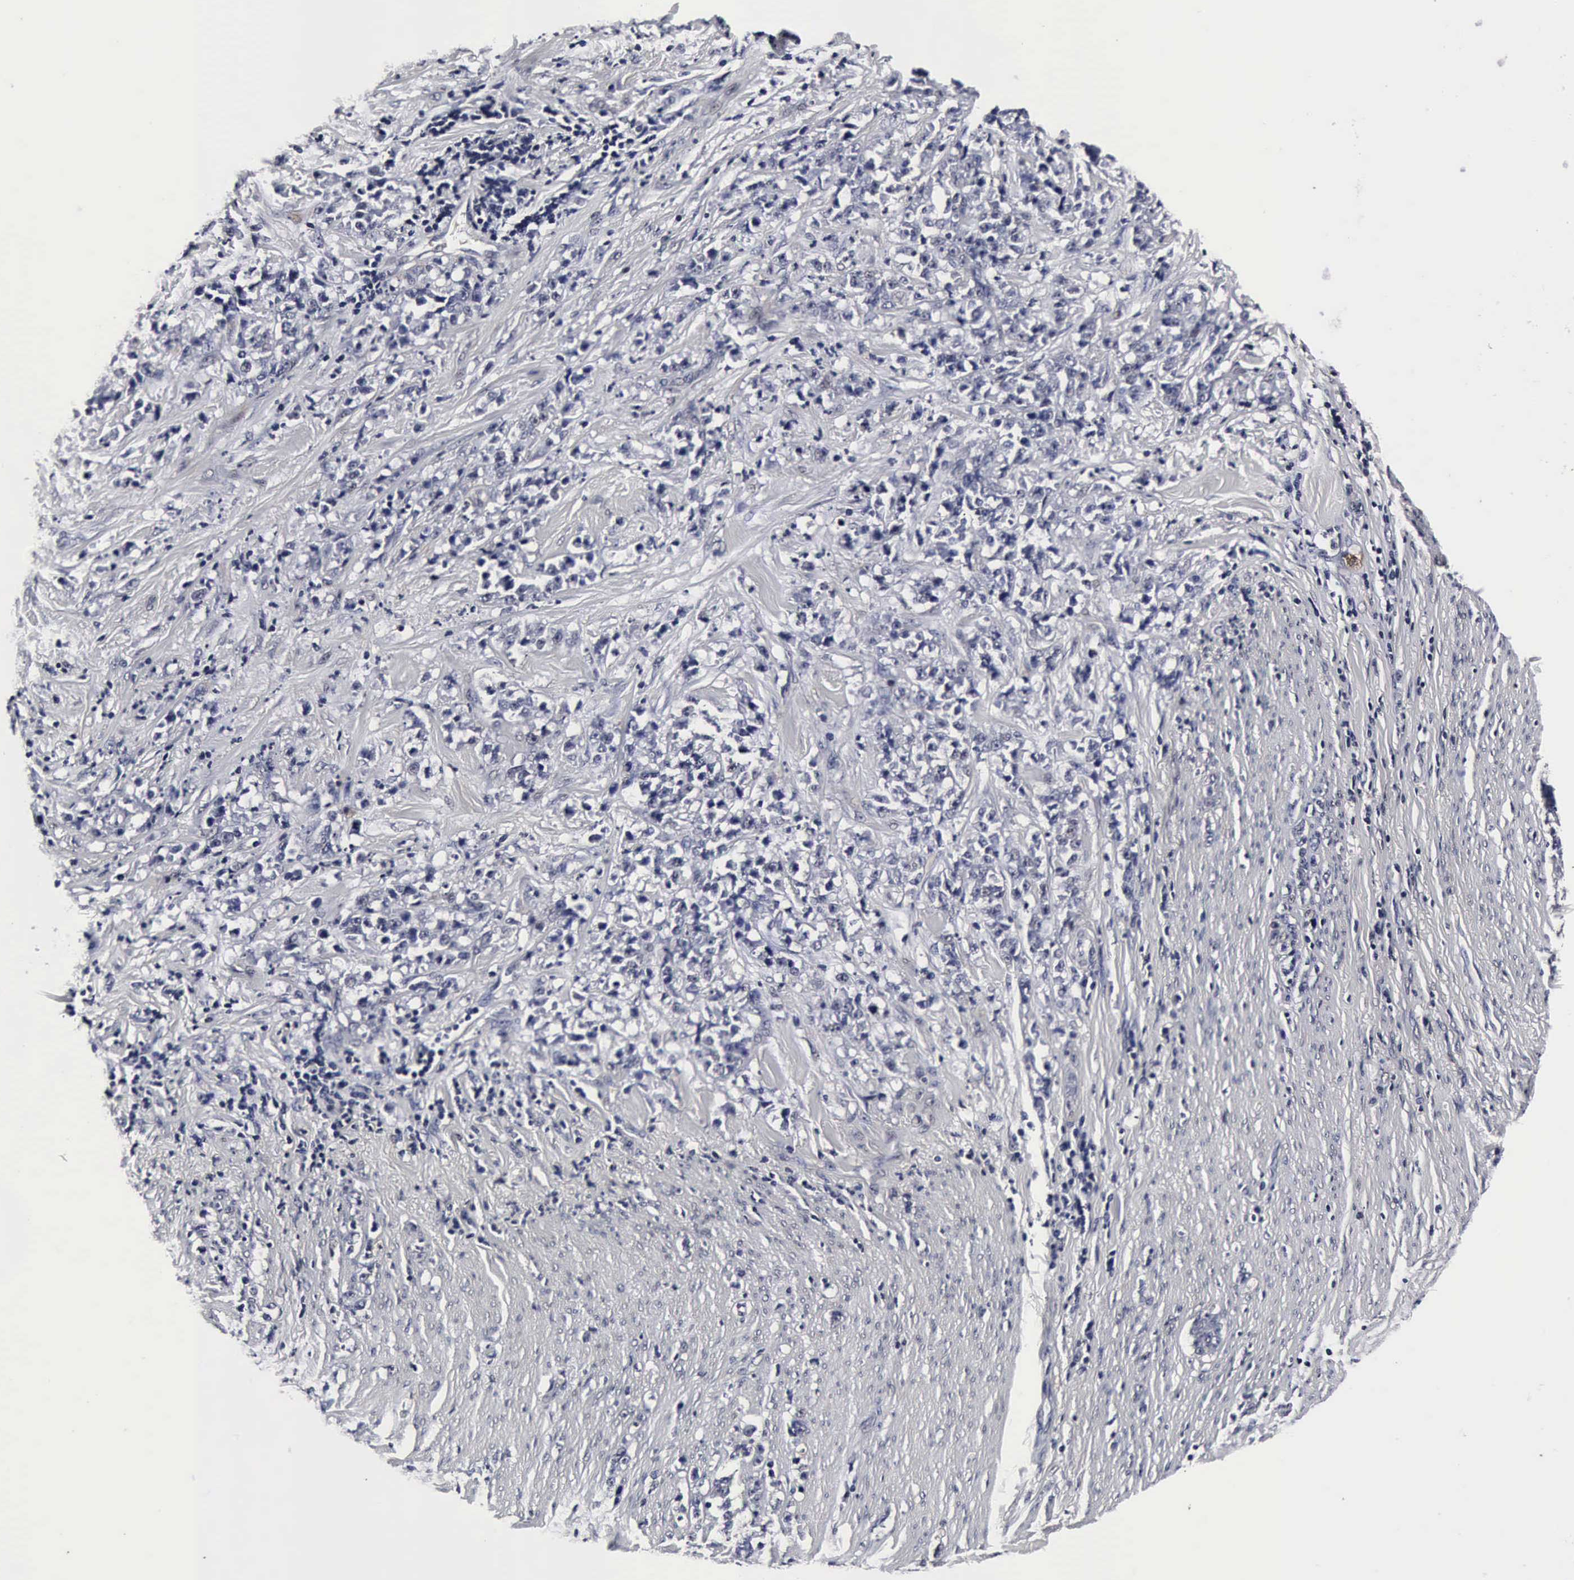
{"staining": {"intensity": "negative", "quantity": "none", "location": "none"}, "tissue": "stomach cancer", "cell_type": "Tumor cells", "image_type": "cancer", "snomed": [{"axis": "morphology", "description": "Adenocarcinoma, NOS"}, {"axis": "topography", "description": "Stomach, lower"}], "caption": "High magnification brightfield microscopy of adenocarcinoma (stomach) stained with DAB (3,3'-diaminobenzidine) (brown) and counterstained with hematoxylin (blue): tumor cells show no significant expression.", "gene": "UBC", "patient": {"sex": "male", "age": 88}}